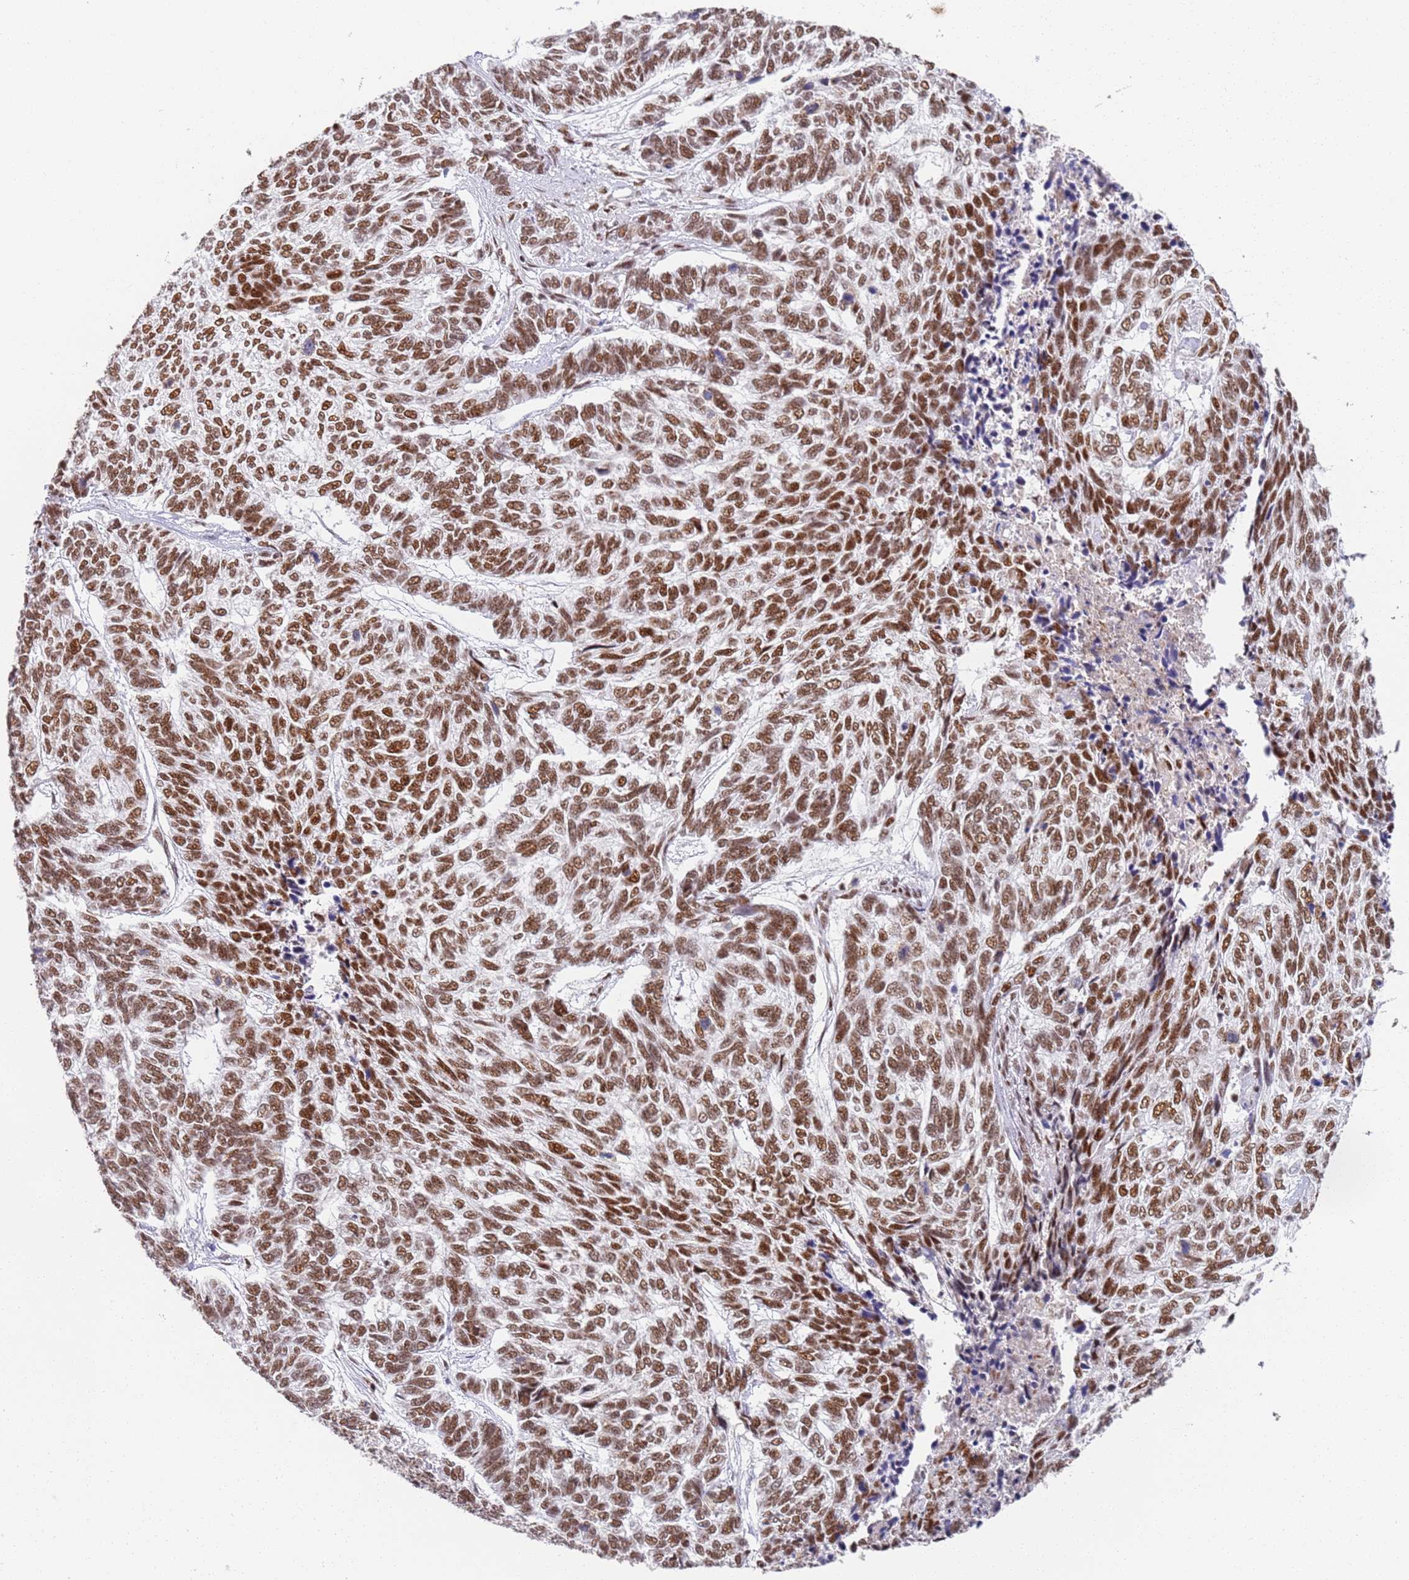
{"staining": {"intensity": "strong", "quantity": ">75%", "location": "nuclear"}, "tissue": "skin cancer", "cell_type": "Tumor cells", "image_type": "cancer", "snomed": [{"axis": "morphology", "description": "Basal cell carcinoma"}, {"axis": "topography", "description": "Skin"}], "caption": "DAB immunohistochemical staining of human skin cancer (basal cell carcinoma) exhibits strong nuclear protein positivity in approximately >75% of tumor cells.", "gene": "AKAP8L", "patient": {"sex": "female", "age": 65}}